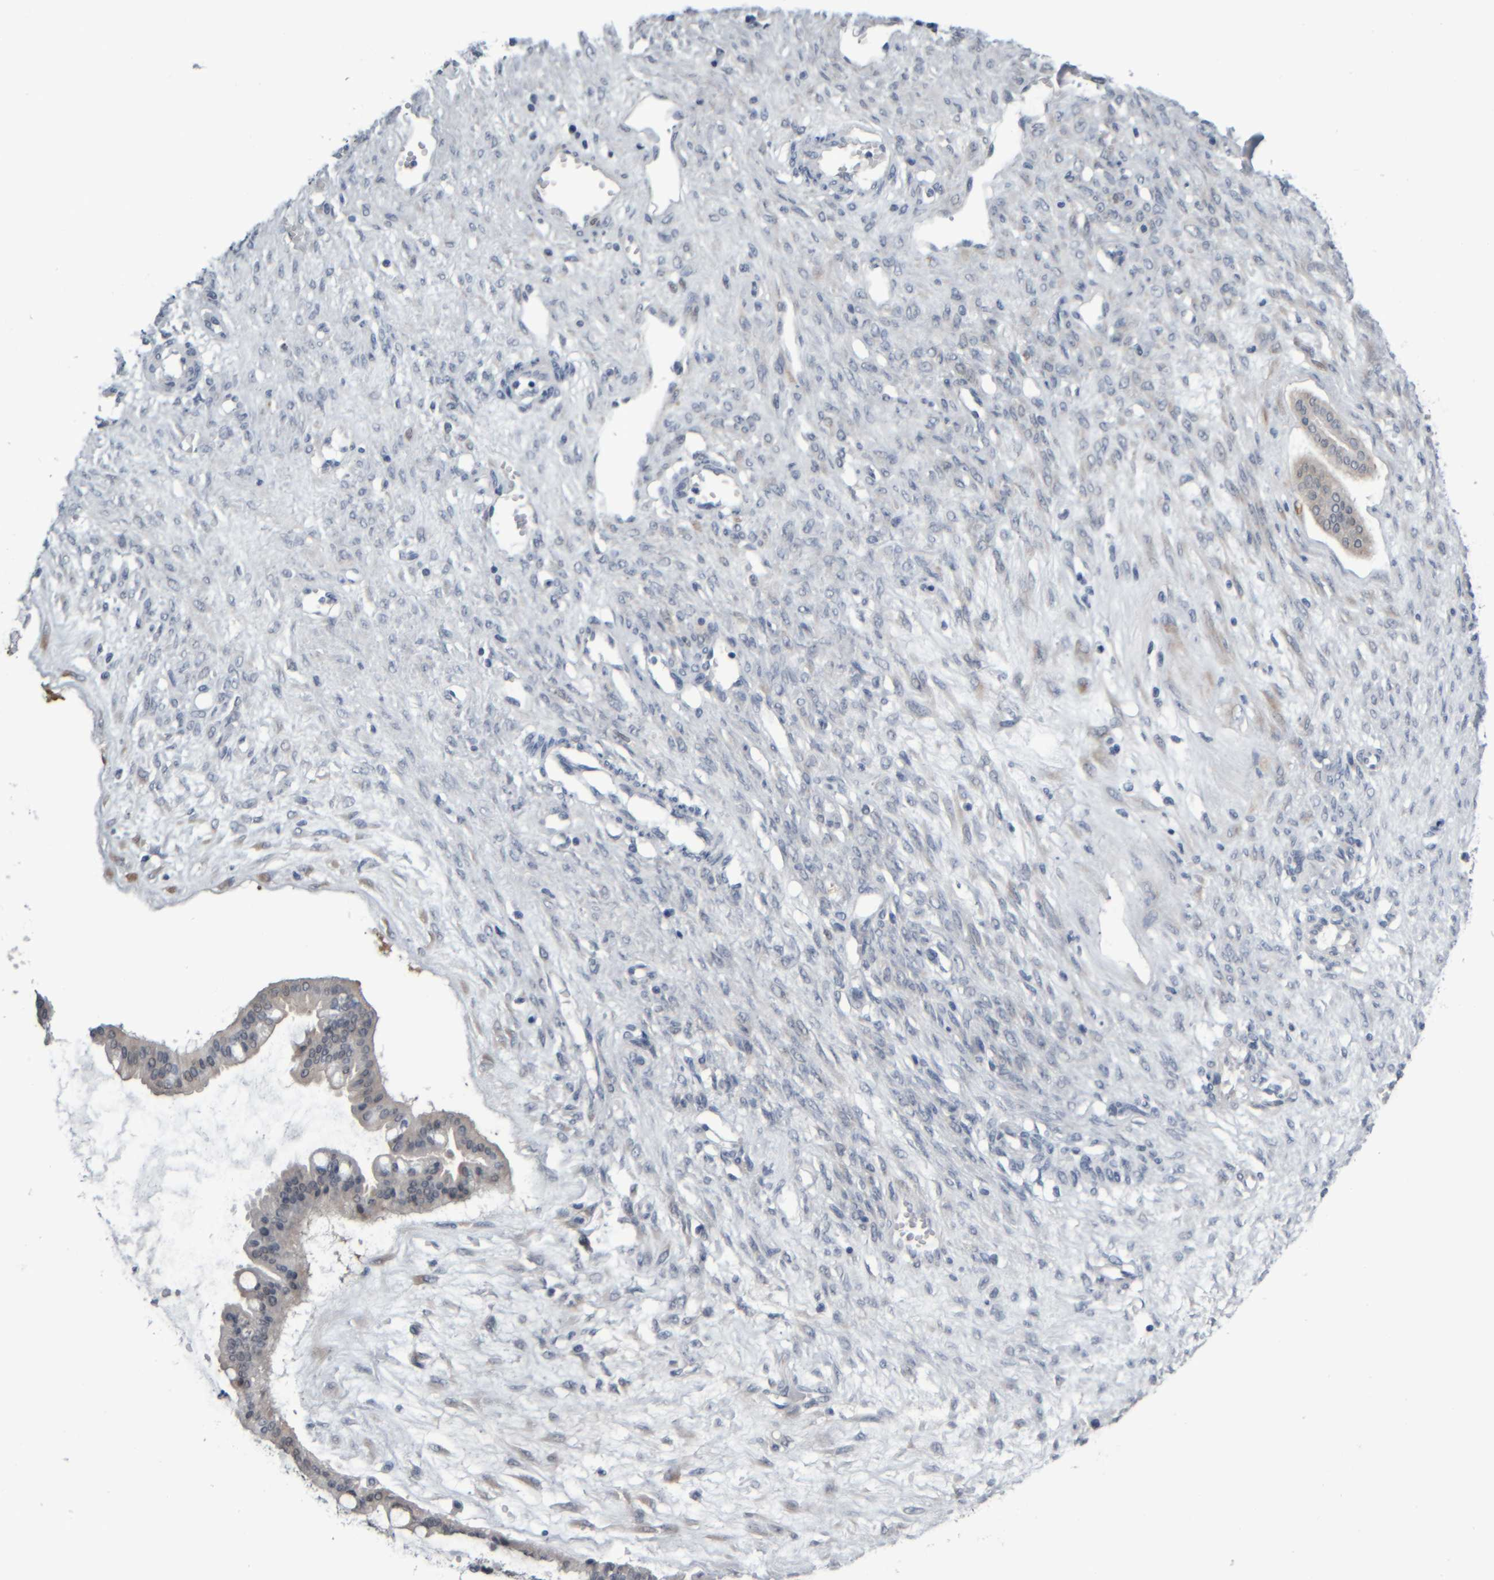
{"staining": {"intensity": "weak", "quantity": "<25%", "location": "cytoplasmic/membranous"}, "tissue": "ovarian cancer", "cell_type": "Tumor cells", "image_type": "cancer", "snomed": [{"axis": "morphology", "description": "Cystadenocarcinoma, mucinous, NOS"}, {"axis": "topography", "description": "Ovary"}], "caption": "High power microscopy image of an immunohistochemistry histopathology image of mucinous cystadenocarcinoma (ovarian), revealing no significant positivity in tumor cells. The staining was performed using DAB (3,3'-diaminobenzidine) to visualize the protein expression in brown, while the nuclei were stained in blue with hematoxylin (Magnification: 20x).", "gene": "COL14A1", "patient": {"sex": "female", "age": 73}}